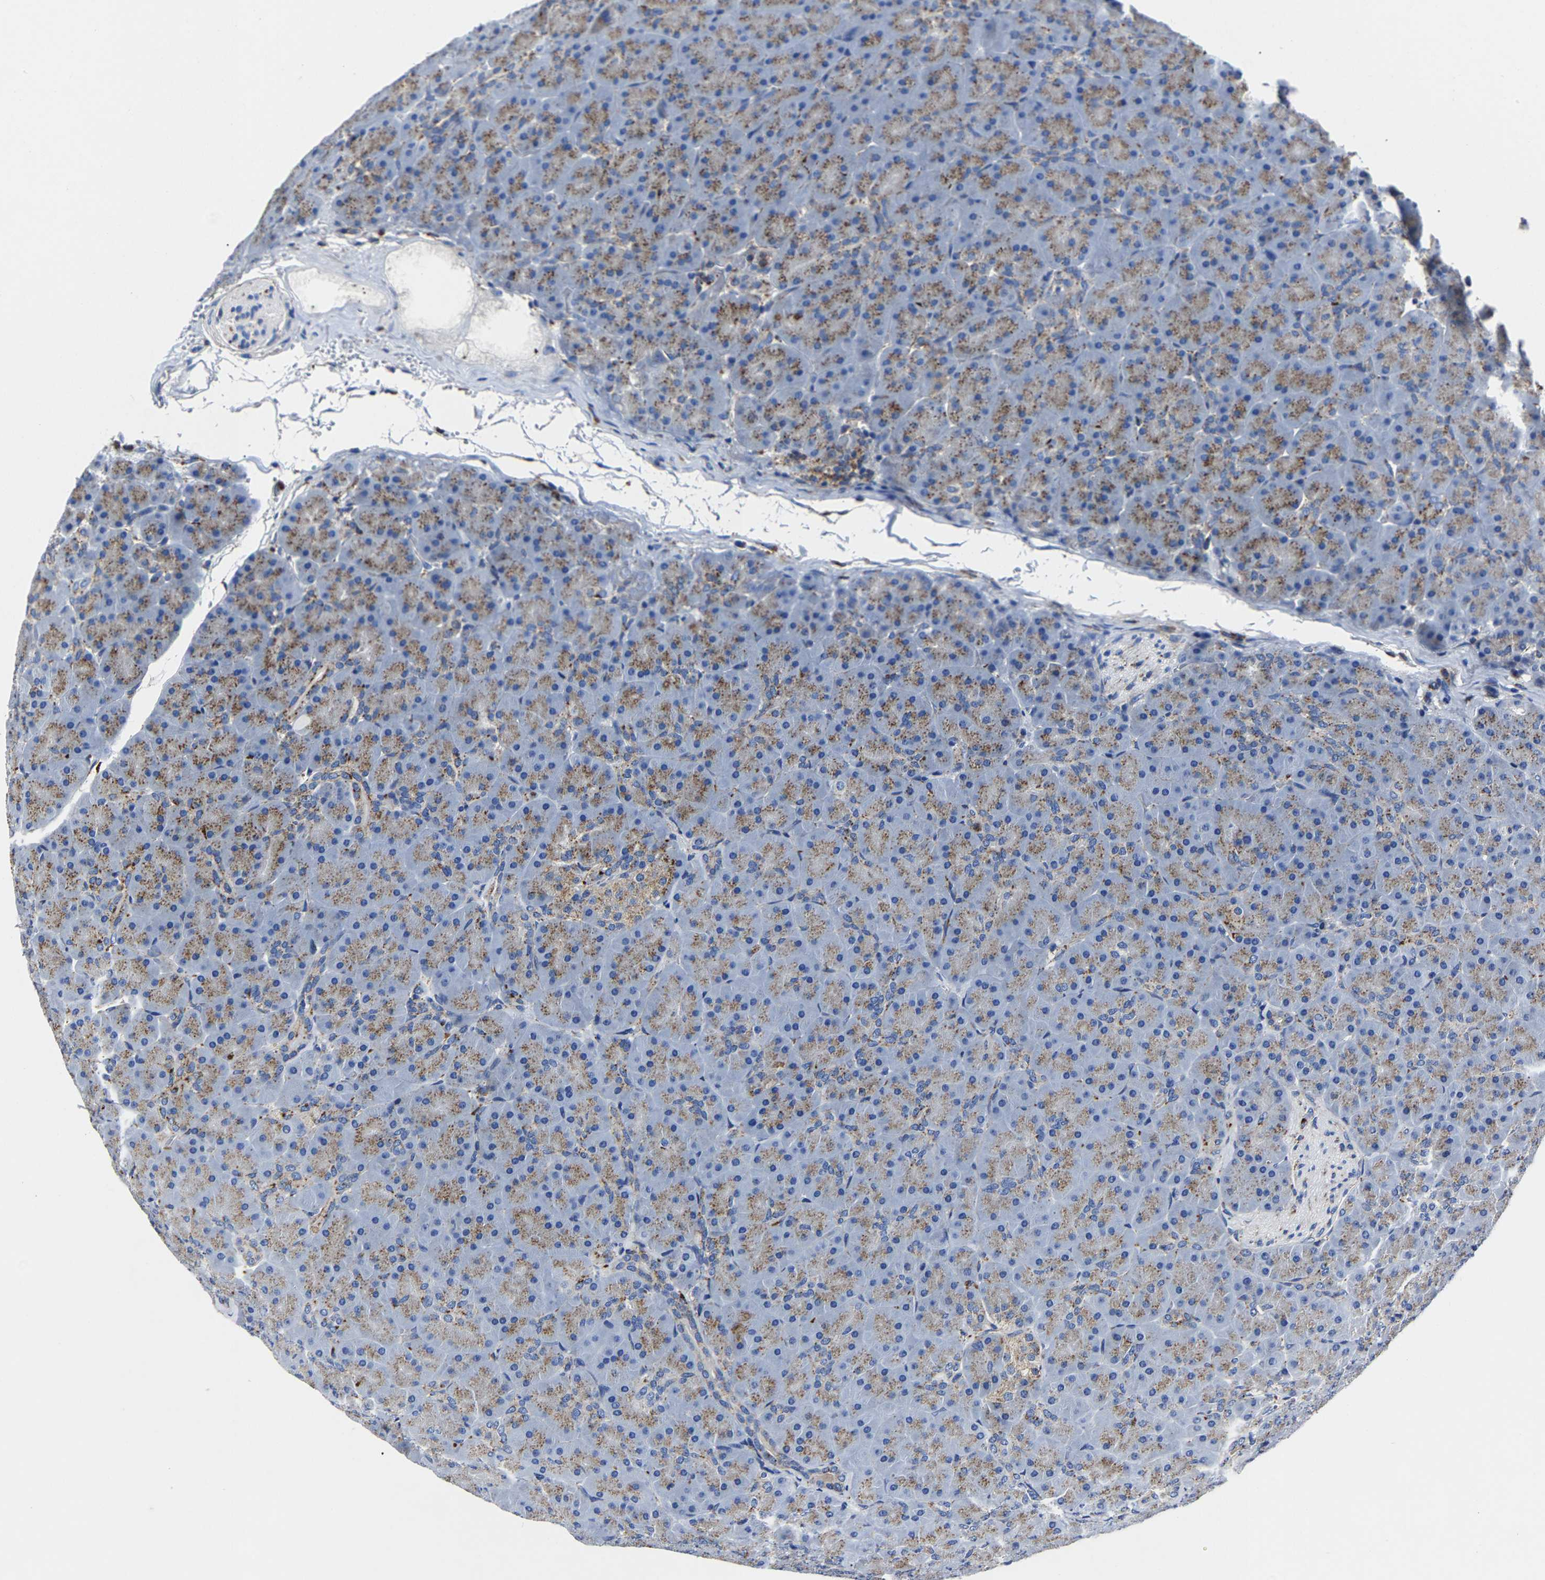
{"staining": {"intensity": "moderate", "quantity": ">75%", "location": "cytoplasmic/membranous"}, "tissue": "pancreas", "cell_type": "Exocrine glandular cells", "image_type": "normal", "snomed": [{"axis": "morphology", "description": "Normal tissue, NOS"}, {"axis": "topography", "description": "Pancreas"}], "caption": "IHC (DAB (3,3'-diaminobenzidine)) staining of normal pancreas shows moderate cytoplasmic/membranous protein positivity in approximately >75% of exocrine glandular cells. (Brightfield microscopy of DAB IHC at high magnification).", "gene": "LAMTOR4", "patient": {"sex": "male", "age": 66}}